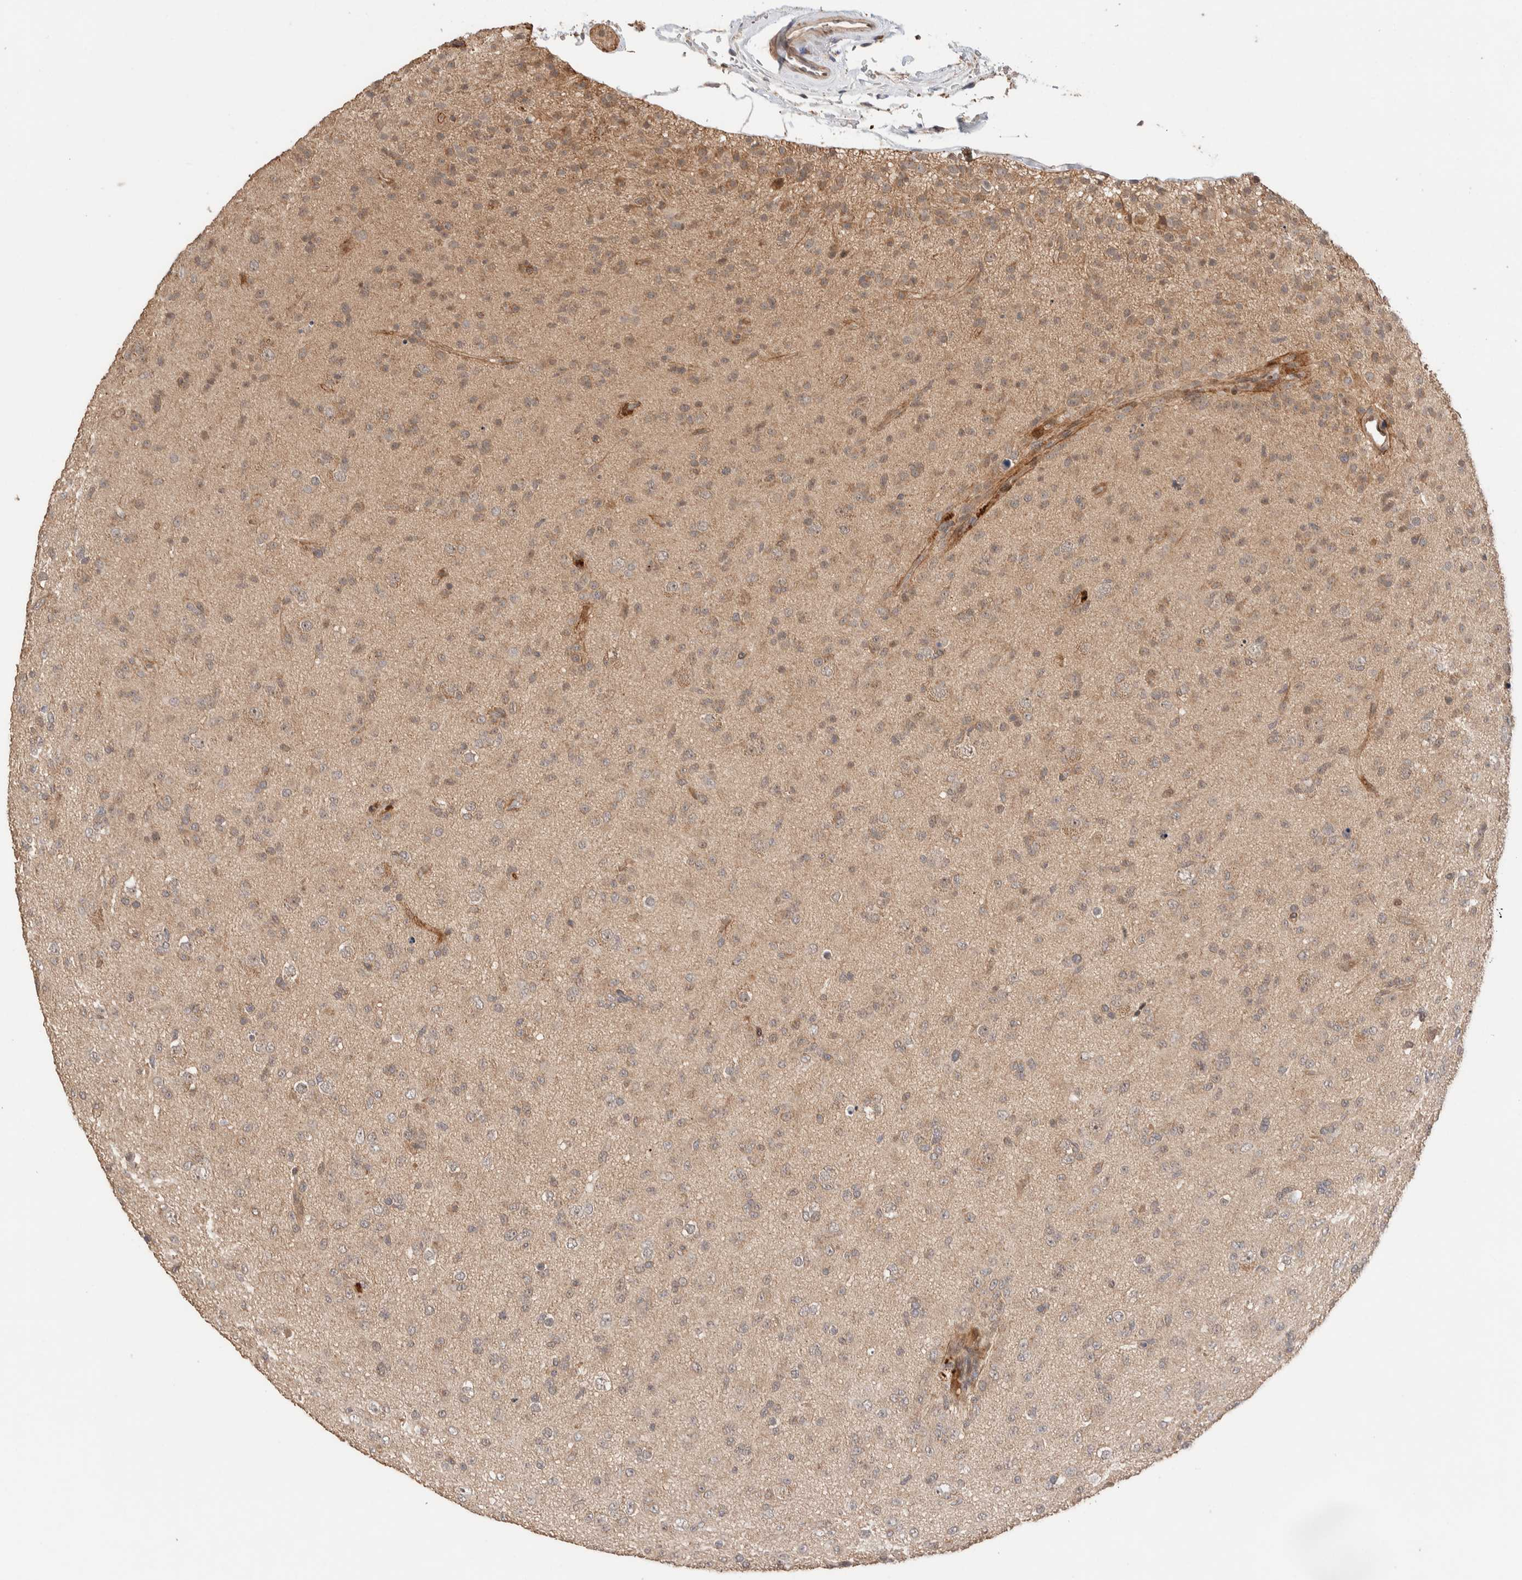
{"staining": {"intensity": "weak", "quantity": "25%-75%", "location": "cytoplasmic/membranous,nuclear"}, "tissue": "glioma", "cell_type": "Tumor cells", "image_type": "cancer", "snomed": [{"axis": "morphology", "description": "Glioma, malignant, Low grade"}, {"axis": "topography", "description": "Brain"}], "caption": "The histopathology image reveals staining of glioma, revealing weak cytoplasmic/membranous and nuclear protein positivity (brown color) within tumor cells.", "gene": "PRDM15", "patient": {"sex": "male", "age": 65}}